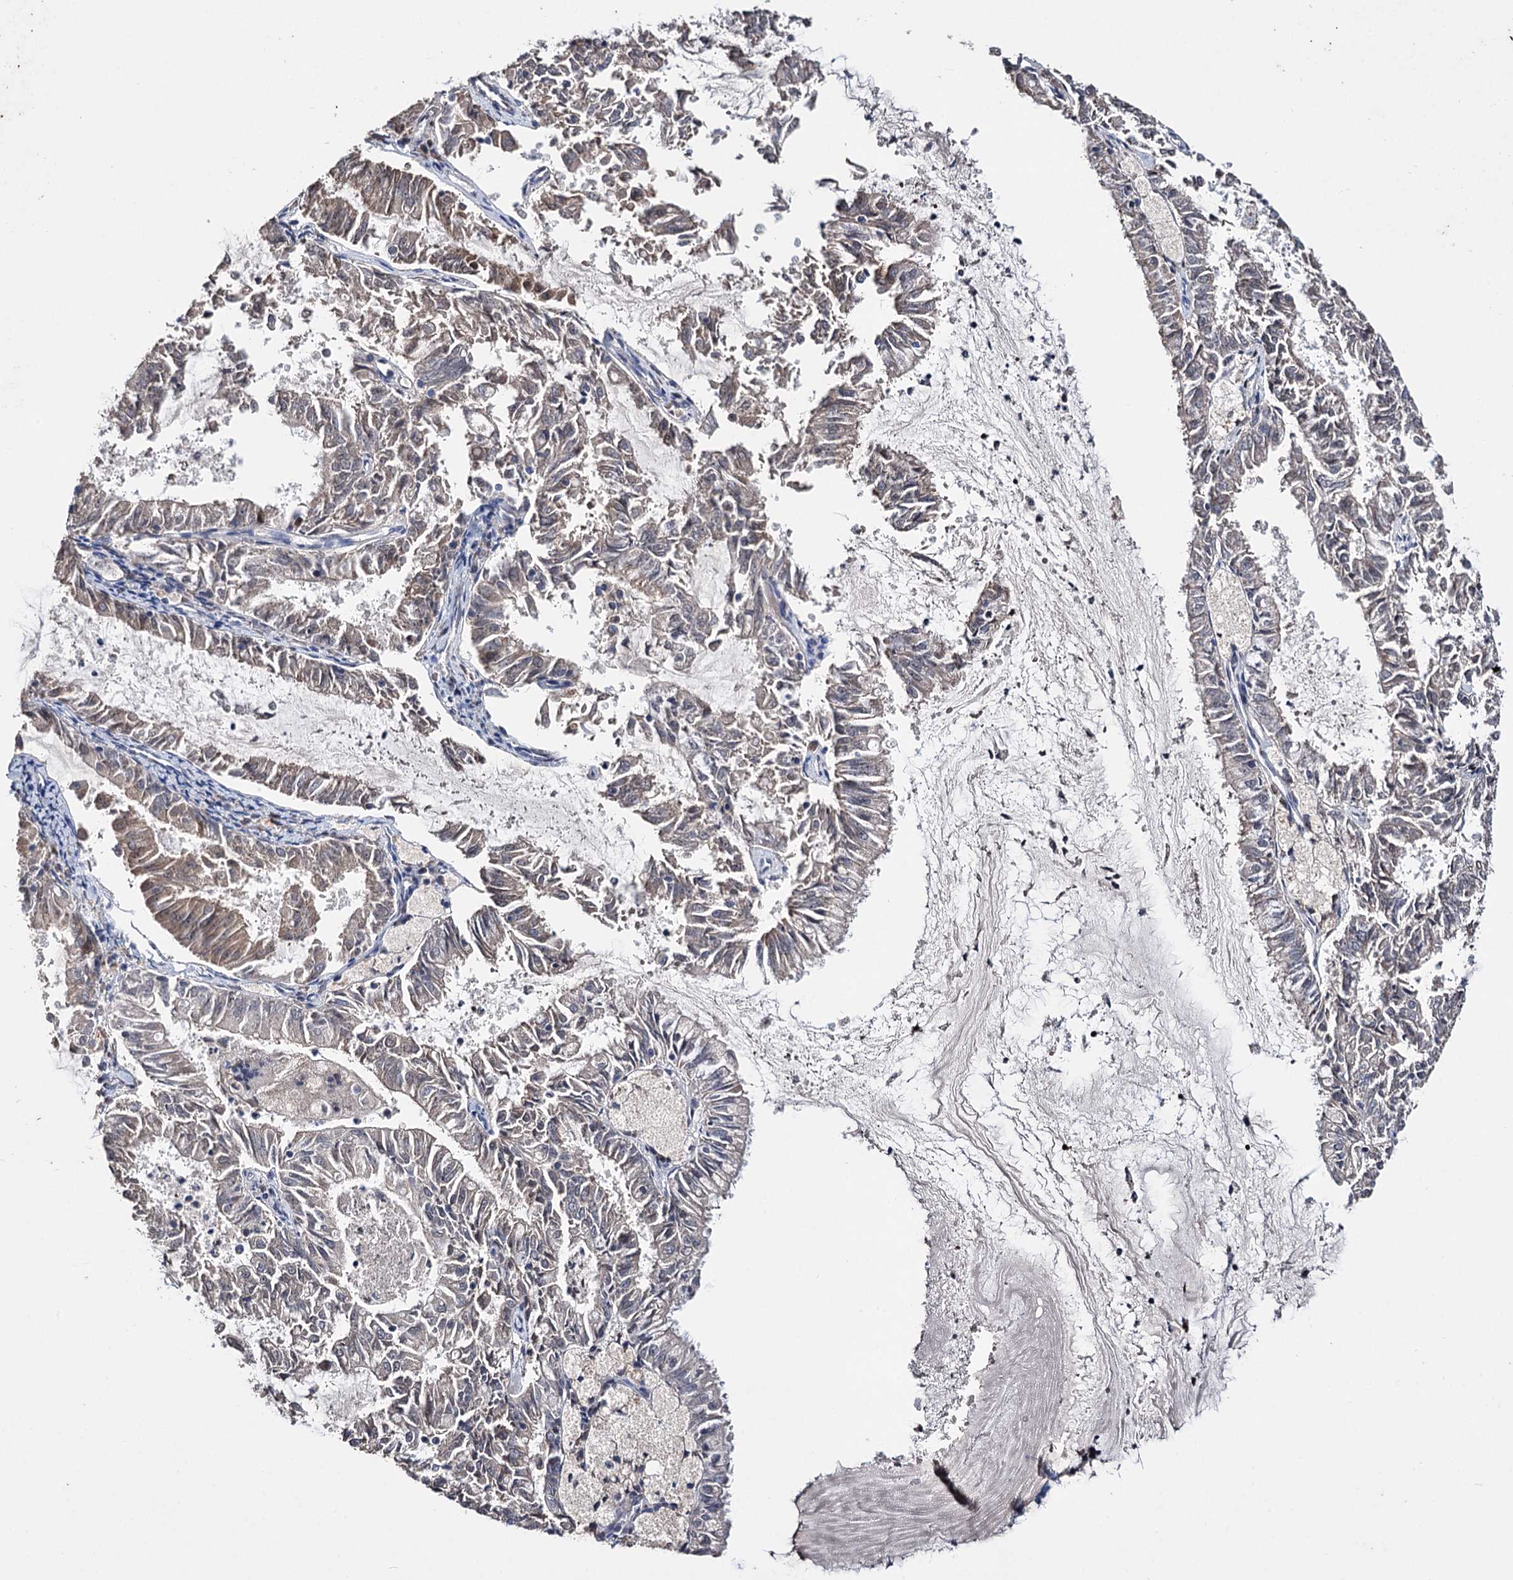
{"staining": {"intensity": "weak", "quantity": "25%-75%", "location": "cytoplasmic/membranous"}, "tissue": "endometrial cancer", "cell_type": "Tumor cells", "image_type": "cancer", "snomed": [{"axis": "morphology", "description": "Adenocarcinoma, NOS"}, {"axis": "topography", "description": "Endometrium"}], "caption": "Immunohistochemical staining of human endometrial cancer exhibits low levels of weak cytoplasmic/membranous staining in approximately 25%-75% of tumor cells.", "gene": "CLPB", "patient": {"sex": "female", "age": 57}}